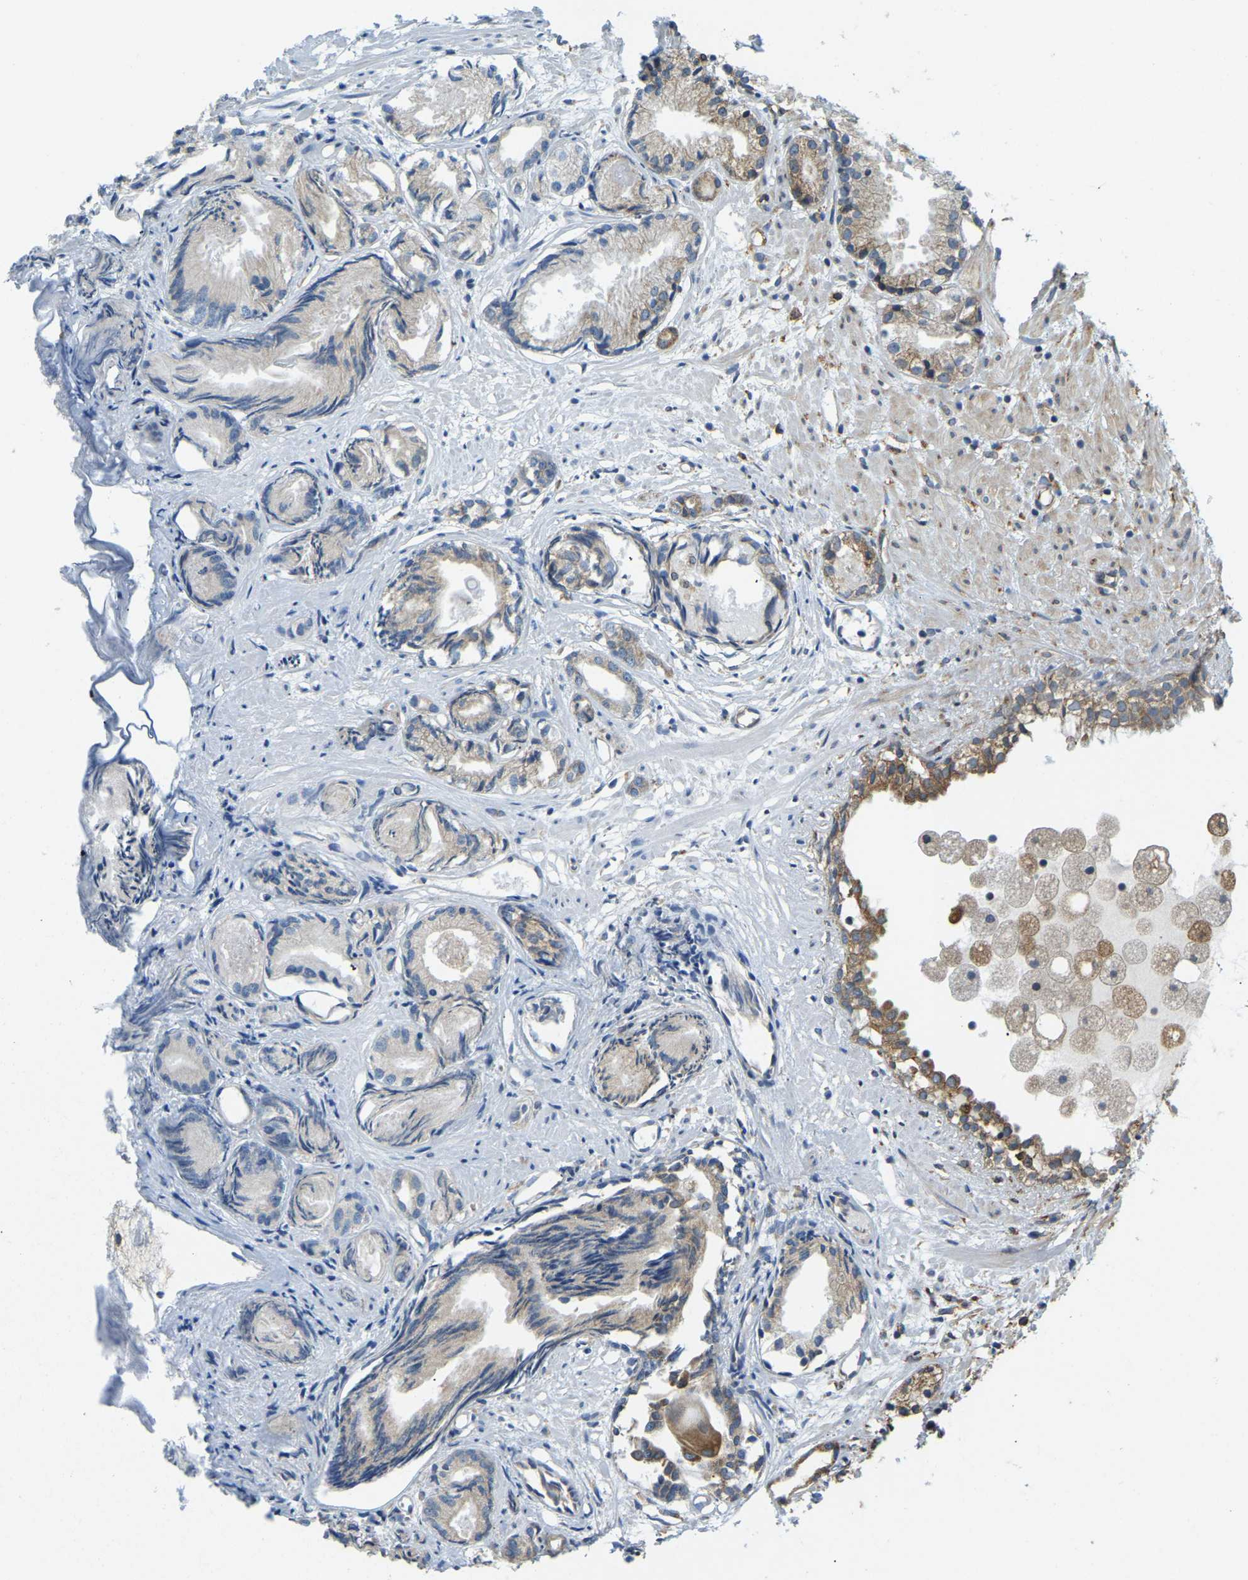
{"staining": {"intensity": "moderate", "quantity": "<25%", "location": "cytoplasmic/membranous"}, "tissue": "prostate cancer", "cell_type": "Tumor cells", "image_type": "cancer", "snomed": [{"axis": "morphology", "description": "Adenocarcinoma, Low grade"}, {"axis": "topography", "description": "Prostate"}], "caption": "This is a micrograph of immunohistochemistry (IHC) staining of adenocarcinoma (low-grade) (prostate), which shows moderate staining in the cytoplasmic/membranous of tumor cells.", "gene": "RNF115", "patient": {"sex": "male", "age": 72}}